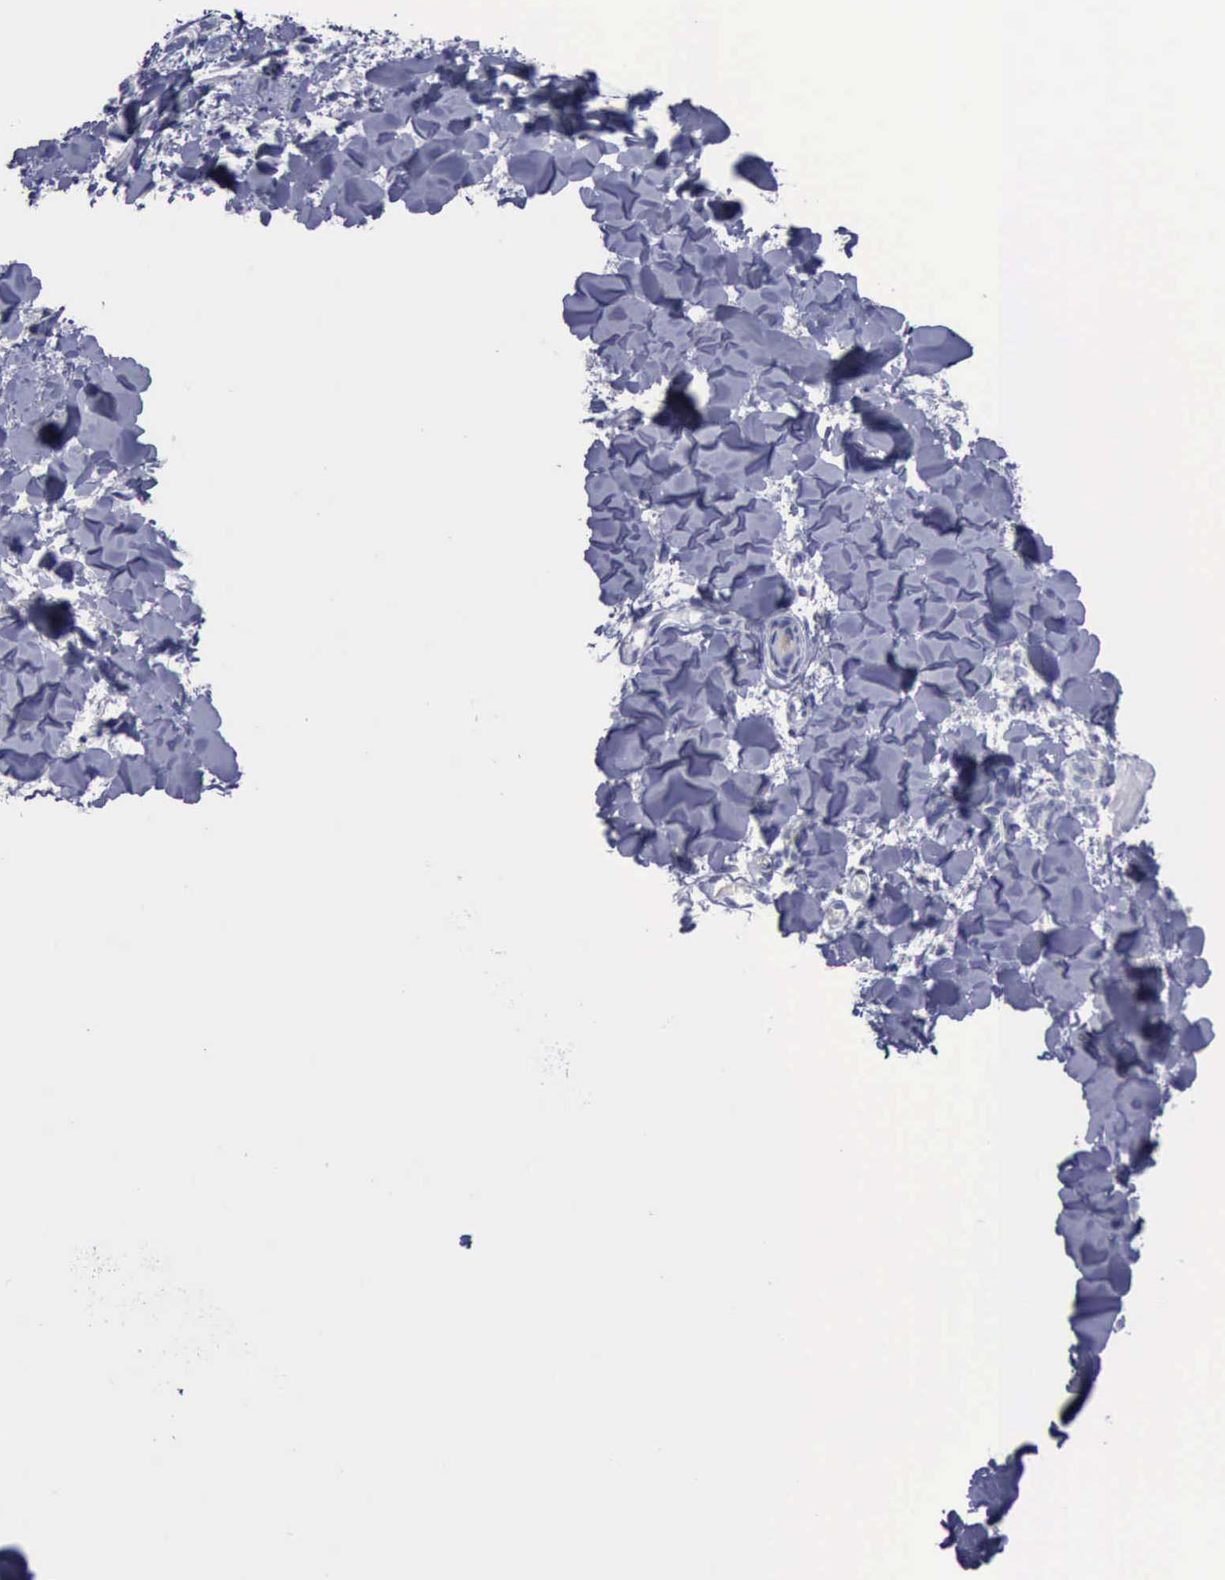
{"staining": {"intensity": "negative", "quantity": "none", "location": "none"}, "tissue": "skin cancer", "cell_type": "Tumor cells", "image_type": "cancer", "snomed": [{"axis": "morphology", "description": "Basal cell carcinoma"}, {"axis": "topography", "description": "Skin"}], "caption": "IHC of basal cell carcinoma (skin) displays no expression in tumor cells.", "gene": "SATB2", "patient": {"sex": "female", "age": 81}}